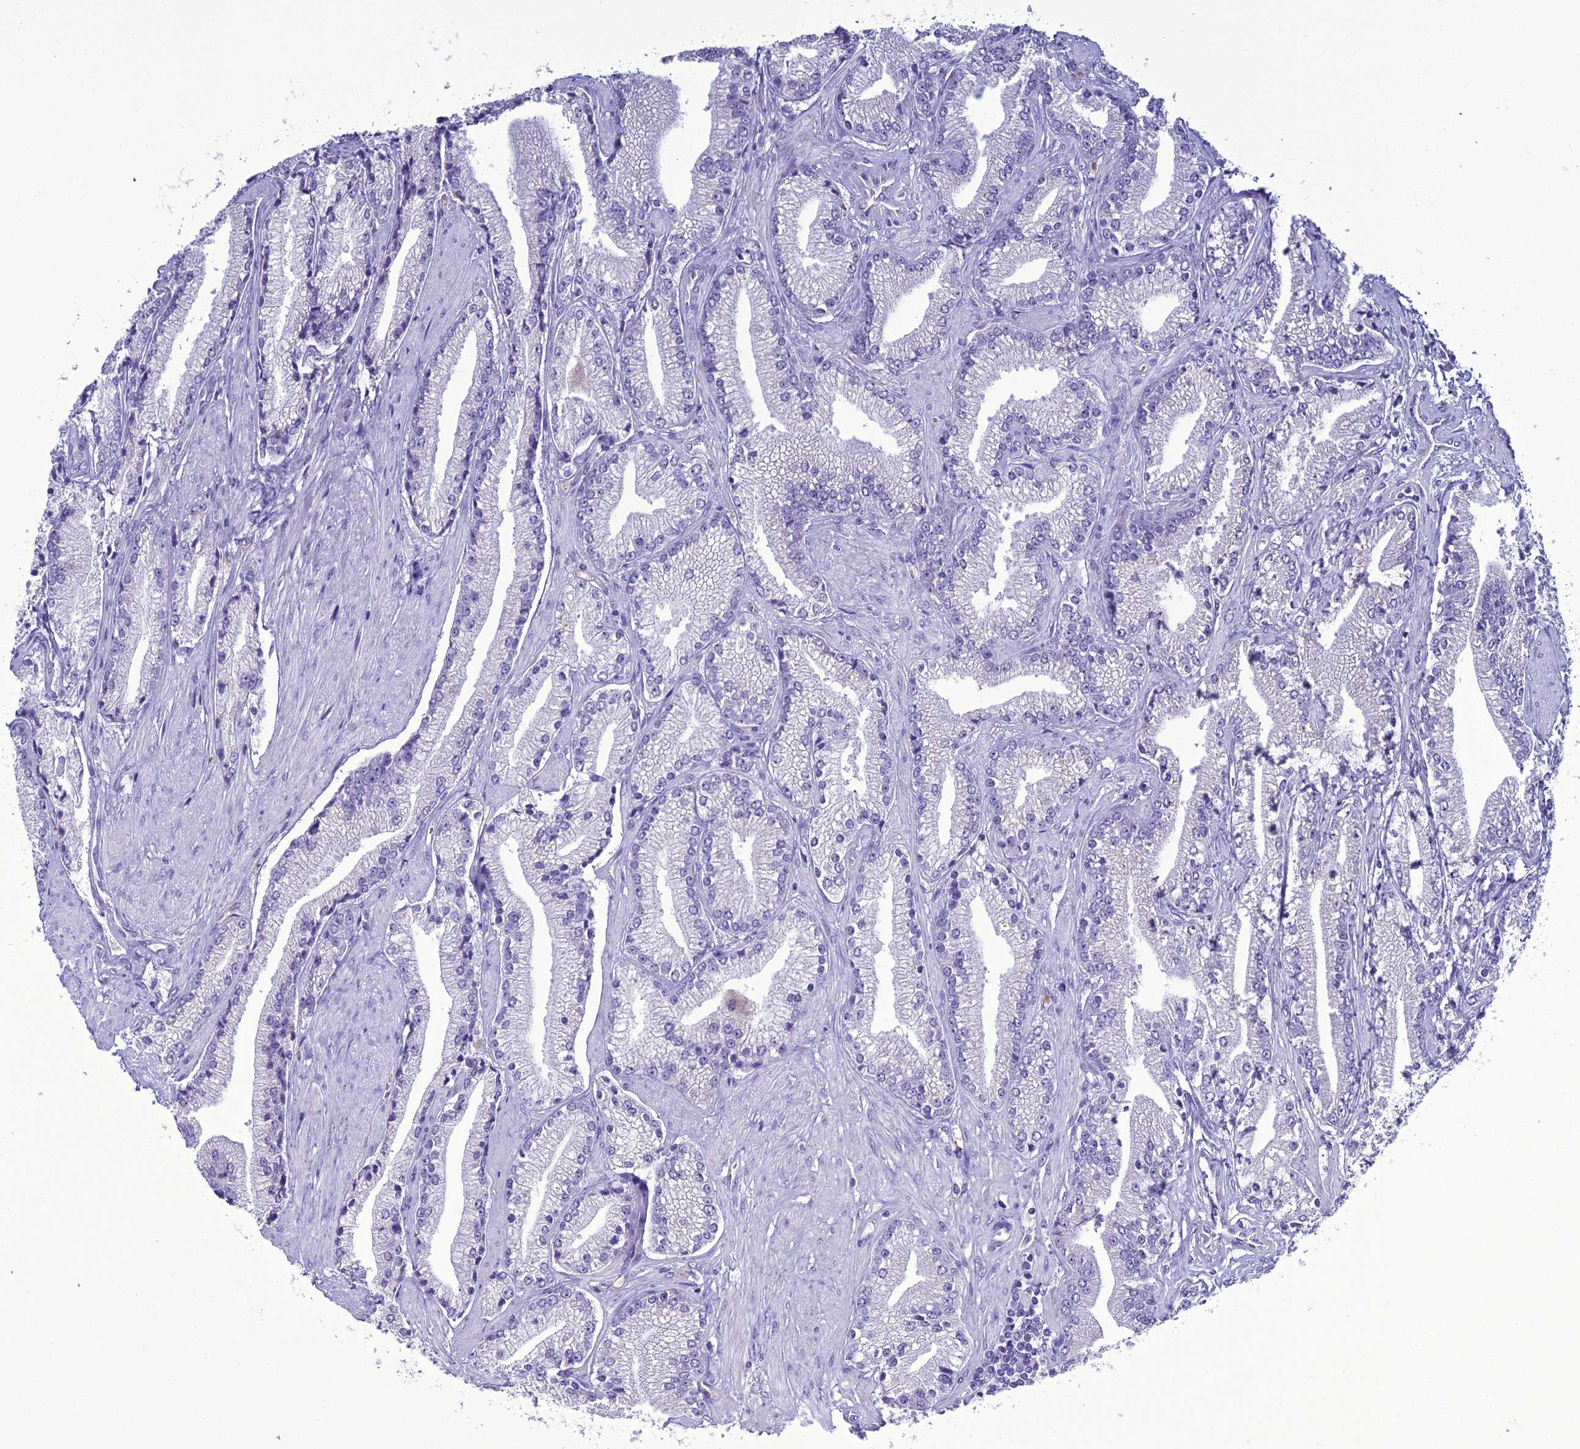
{"staining": {"intensity": "negative", "quantity": "none", "location": "none"}, "tissue": "prostate cancer", "cell_type": "Tumor cells", "image_type": "cancer", "snomed": [{"axis": "morphology", "description": "Adenocarcinoma, High grade"}, {"axis": "topography", "description": "Prostate"}], "caption": "Tumor cells show no significant positivity in prostate cancer.", "gene": "ACE", "patient": {"sex": "male", "age": 67}}